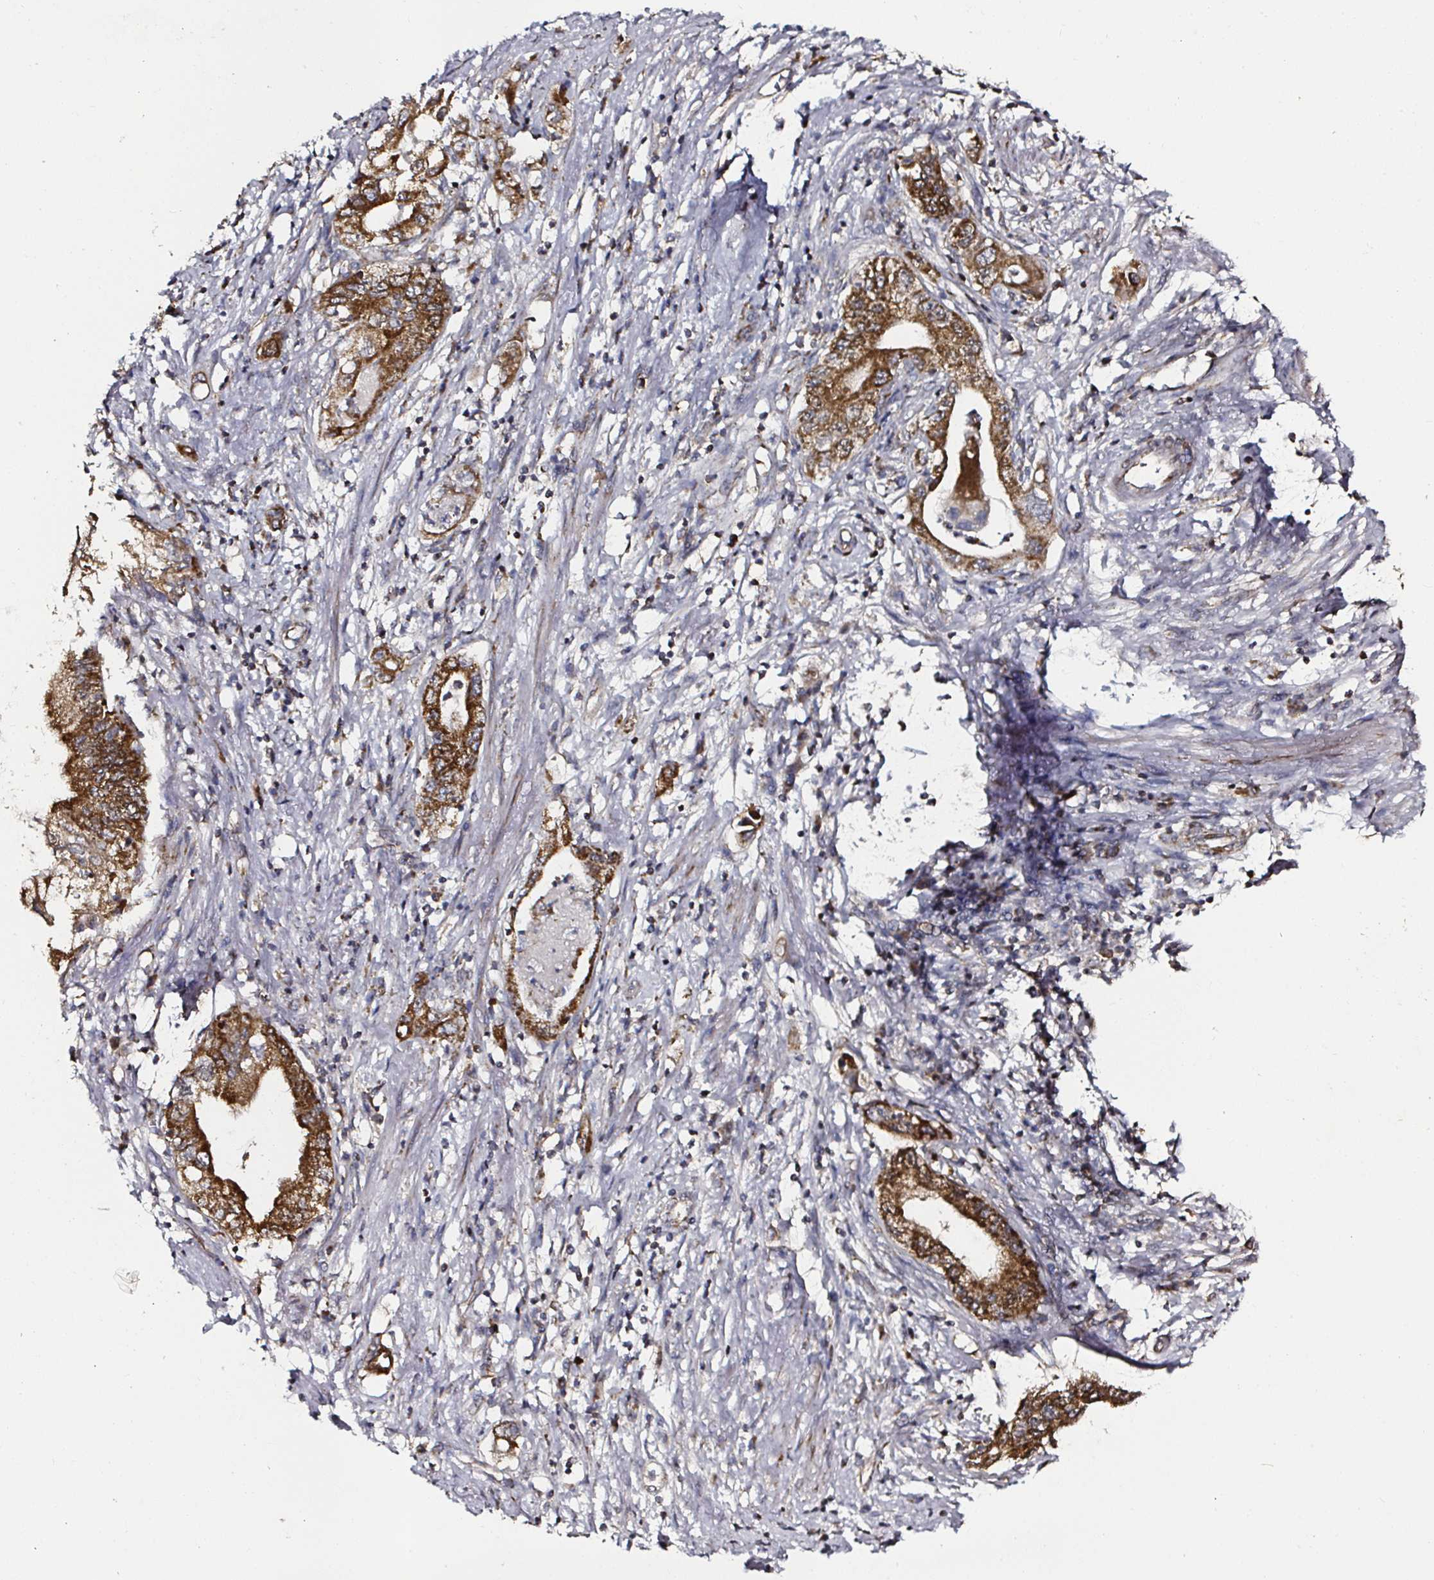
{"staining": {"intensity": "strong", "quantity": ">75%", "location": "cytoplasmic/membranous"}, "tissue": "pancreatic cancer", "cell_type": "Tumor cells", "image_type": "cancer", "snomed": [{"axis": "morphology", "description": "Adenocarcinoma, NOS"}, {"axis": "topography", "description": "Pancreas"}], "caption": "IHC staining of pancreatic cancer (adenocarcinoma), which reveals high levels of strong cytoplasmic/membranous staining in about >75% of tumor cells indicating strong cytoplasmic/membranous protein expression. The staining was performed using DAB (brown) for protein detection and nuclei were counterstained in hematoxylin (blue).", "gene": "ATAD3B", "patient": {"sex": "female", "age": 73}}